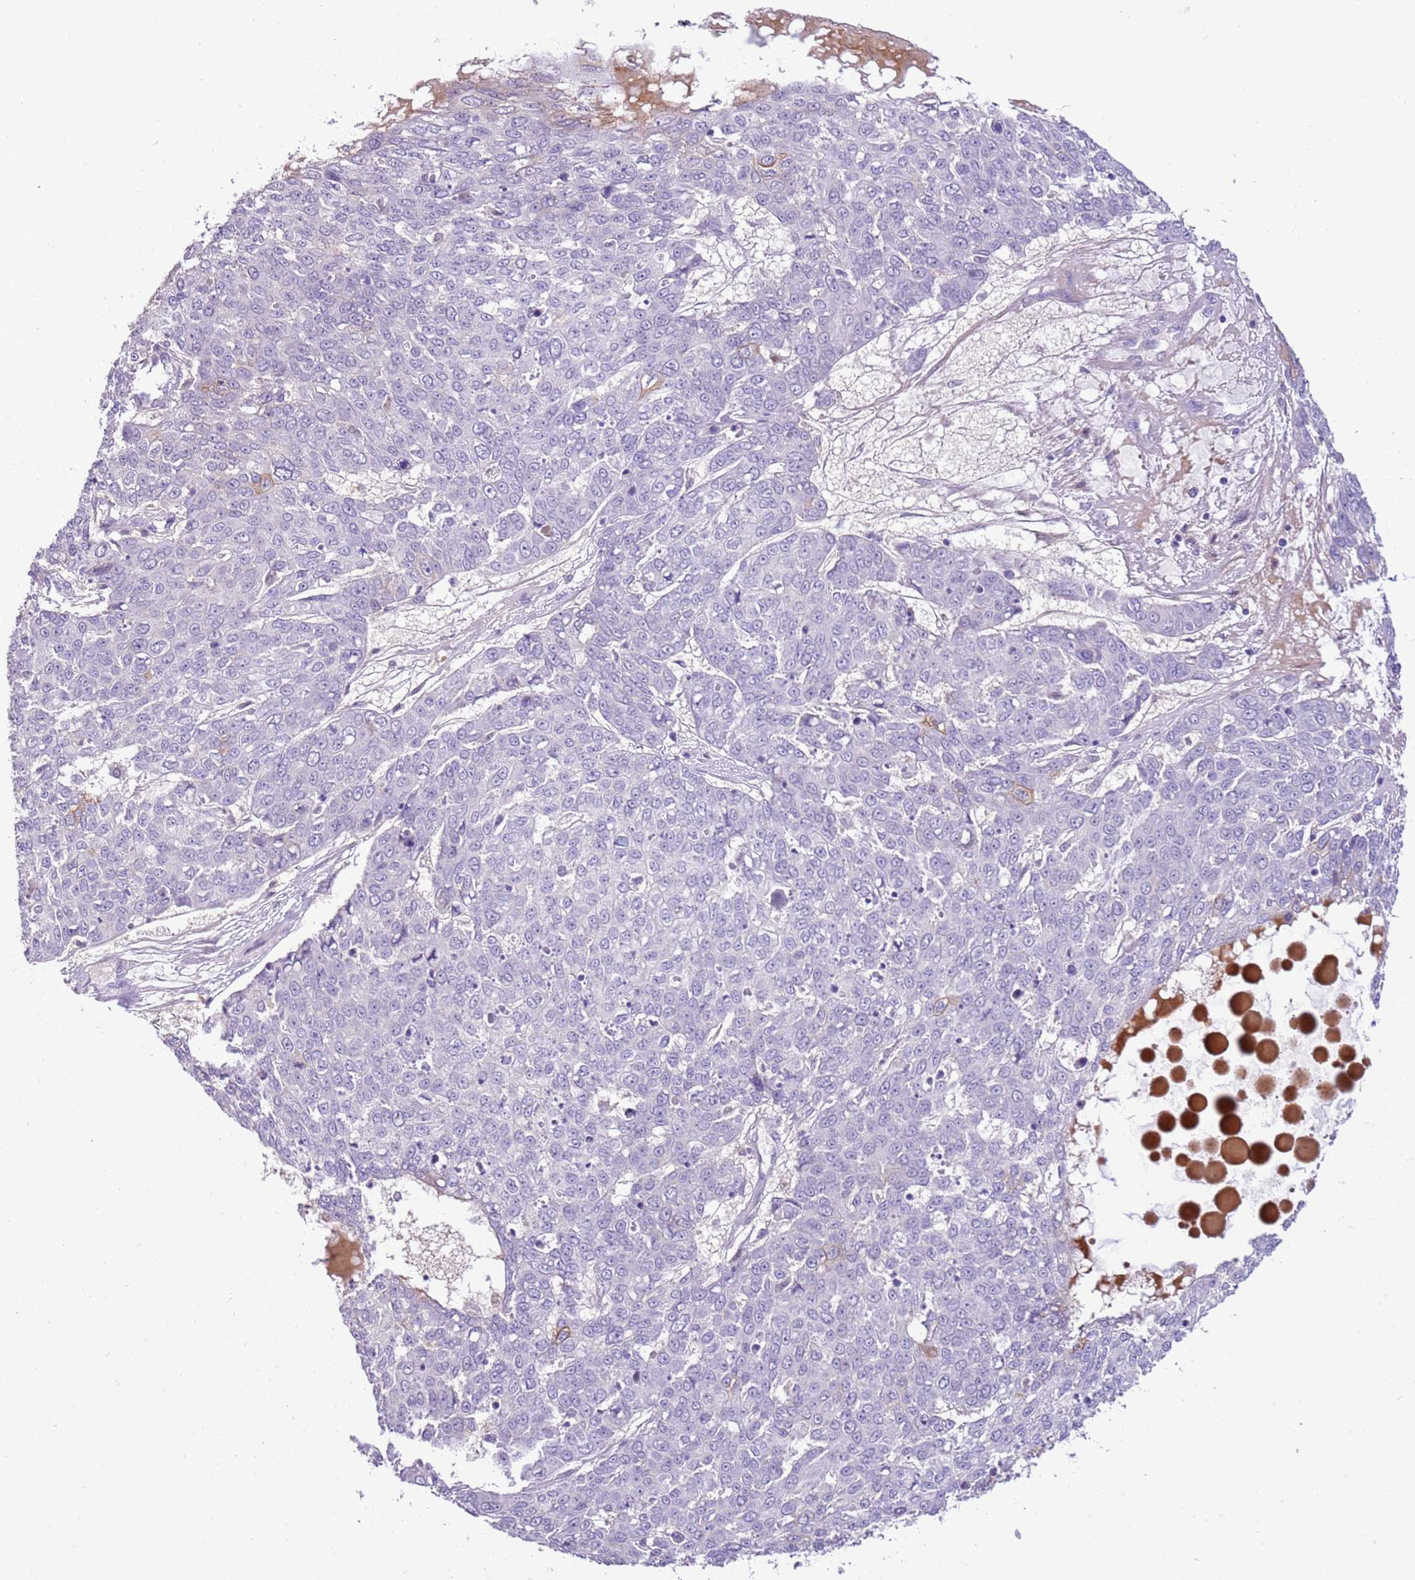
{"staining": {"intensity": "negative", "quantity": "none", "location": "none"}, "tissue": "skin cancer", "cell_type": "Tumor cells", "image_type": "cancer", "snomed": [{"axis": "morphology", "description": "Squamous cell carcinoma, NOS"}, {"axis": "topography", "description": "Skin"}], "caption": "Immunohistochemistry photomicrograph of neoplastic tissue: skin squamous cell carcinoma stained with DAB displays no significant protein expression in tumor cells.", "gene": "SCAMP5", "patient": {"sex": "male", "age": 71}}